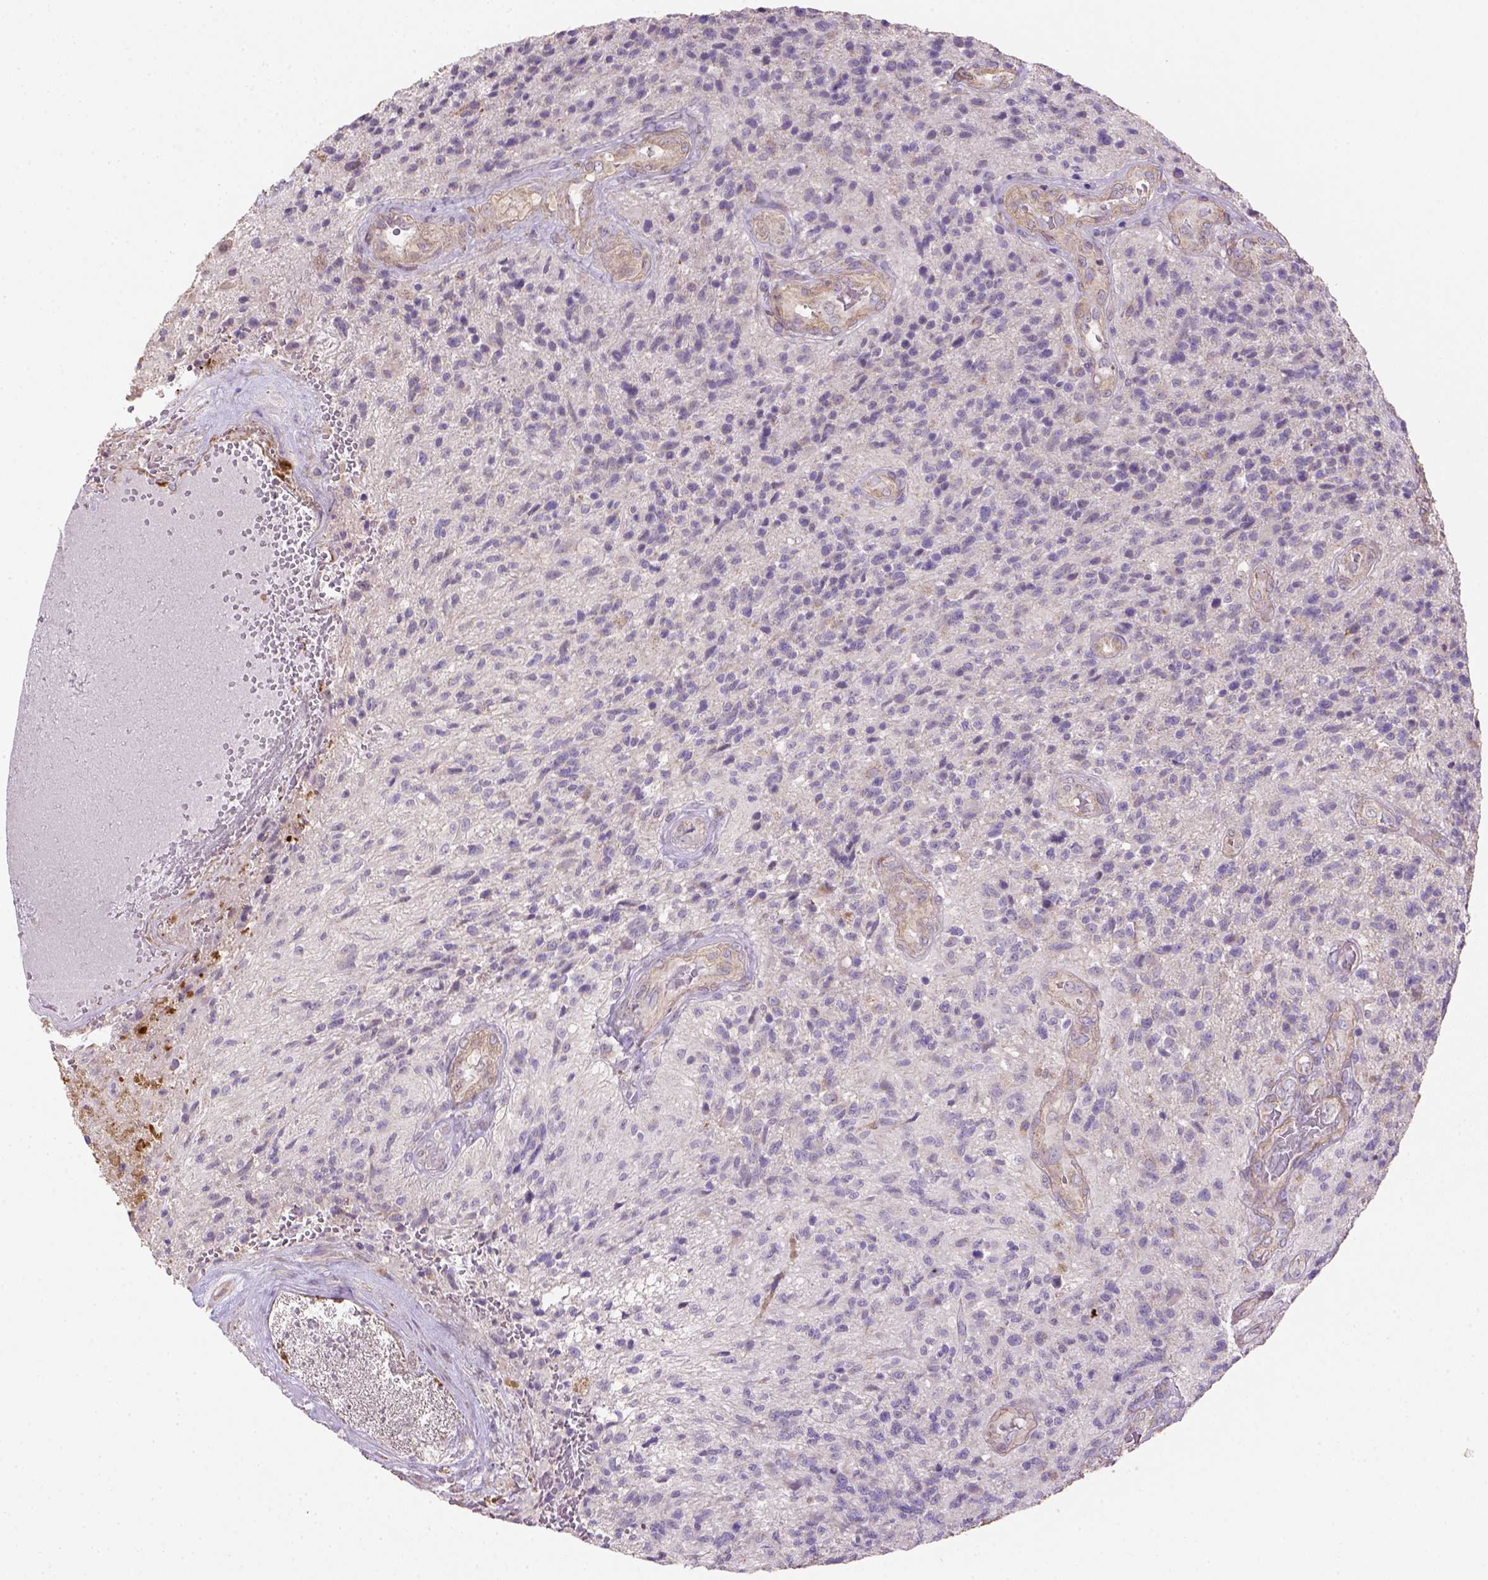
{"staining": {"intensity": "negative", "quantity": "none", "location": "none"}, "tissue": "glioma", "cell_type": "Tumor cells", "image_type": "cancer", "snomed": [{"axis": "morphology", "description": "Glioma, malignant, High grade"}, {"axis": "topography", "description": "Brain"}], "caption": "IHC micrograph of neoplastic tissue: high-grade glioma (malignant) stained with DAB (3,3'-diaminobenzidine) shows no significant protein positivity in tumor cells.", "gene": "HTRA1", "patient": {"sex": "male", "age": 56}}